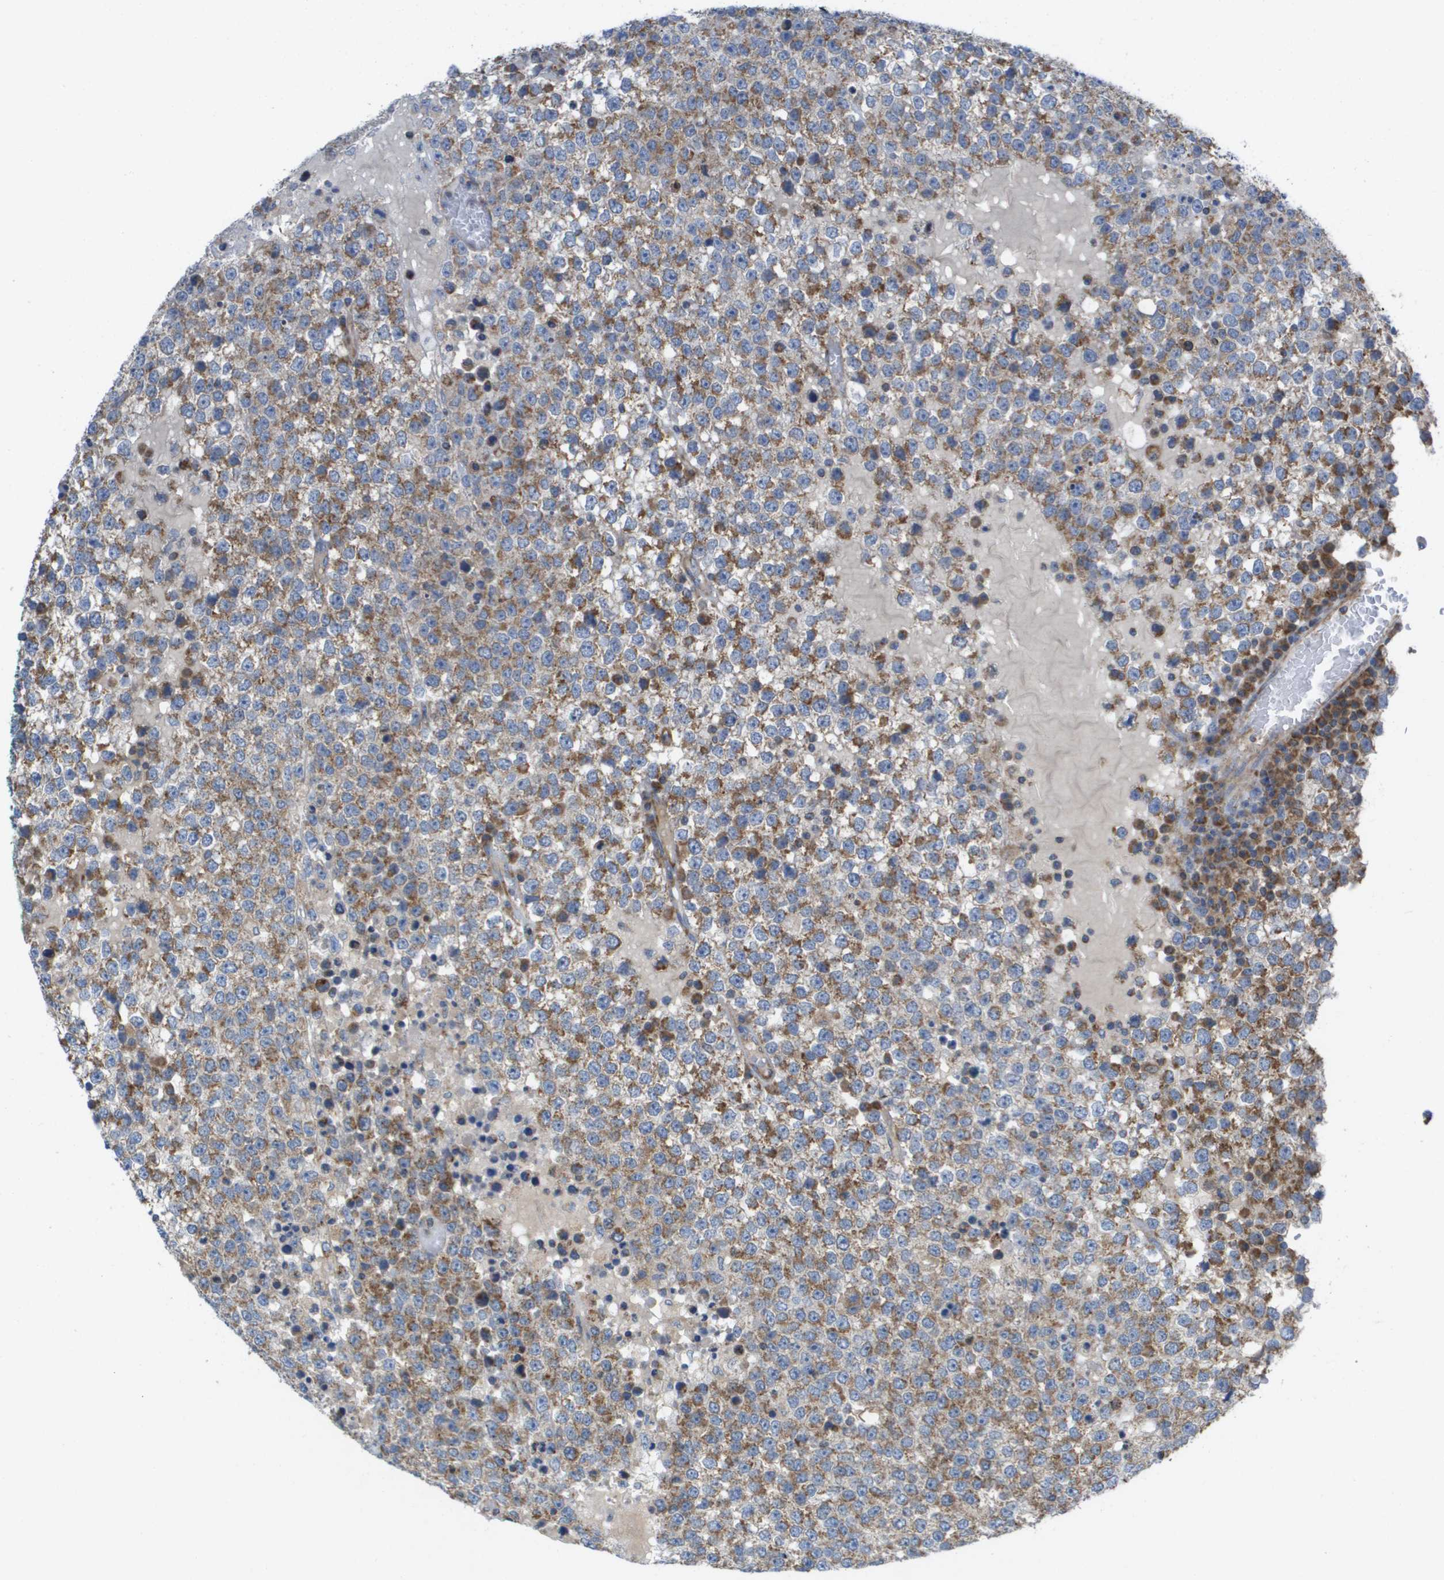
{"staining": {"intensity": "moderate", "quantity": ">75%", "location": "cytoplasmic/membranous"}, "tissue": "testis cancer", "cell_type": "Tumor cells", "image_type": "cancer", "snomed": [{"axis": "morphology", "description": "Seminoma, NOS"}, {"axis": "topography", "description": "Testis"}], "caption": "Testis cancer (seminoma) stained for a protein reveals moderate cytoplasmic/membranous positivity in tumor cells.", "gene": "FIS1", "patient": {"sex": "male", "age": 65}}